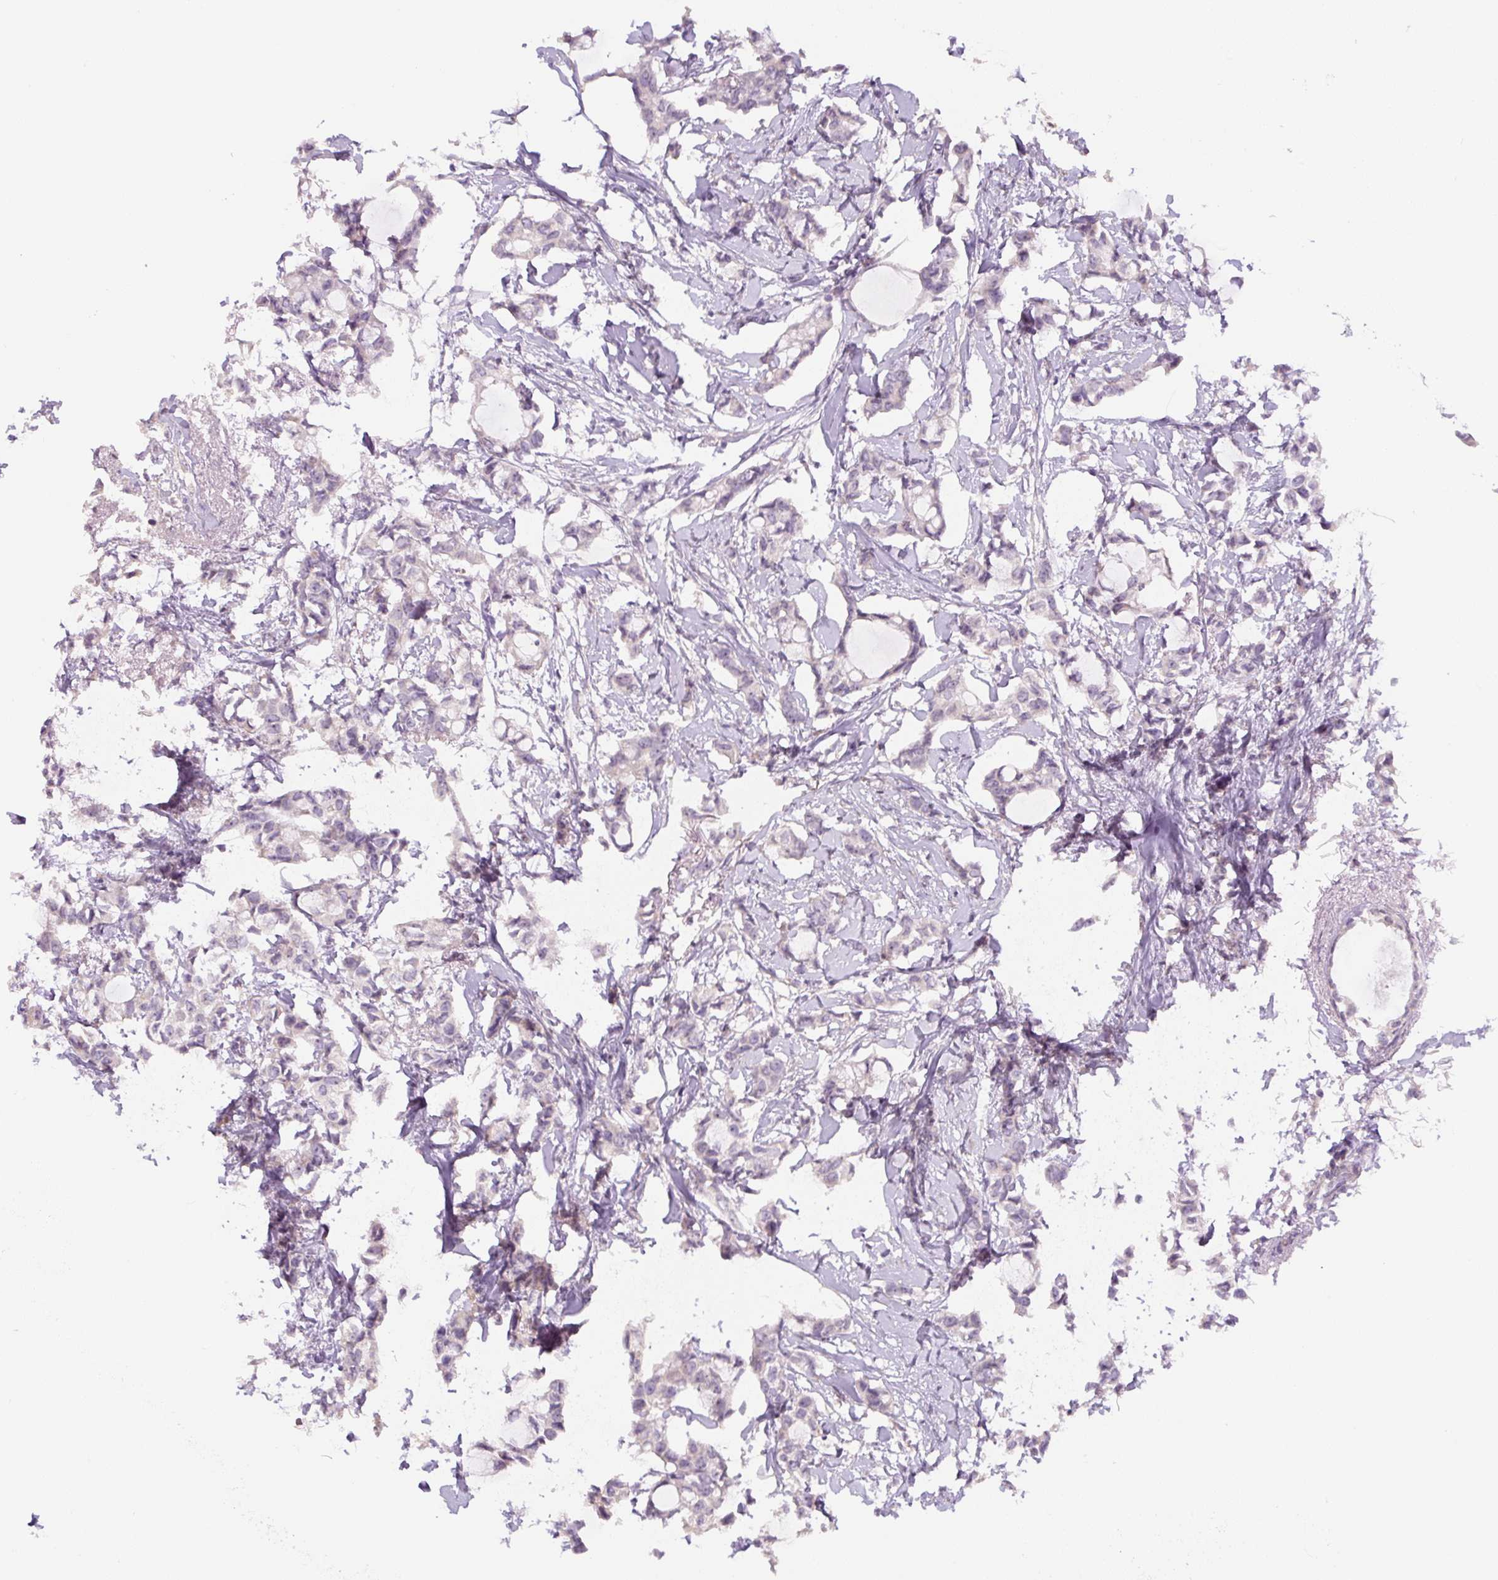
{"staining": {"intensity": "negative", "quantity": "none", "location": "none"}, "tissue": "breast cancer", "cell_type": "Tumor cells", "image_type": "cancer", "snomed": [{"axis": "morphology", "description": "Duct carcinoma"}, {"axis": "topography", "description": "Breast"}], "caption": "DAB immunohistochemical staining of breast infiltrating ductal carcinoma shows no significant expression in tumor cells.", "gene": "TMEM151B", "patient": {"sex": "female", "age": 73}}